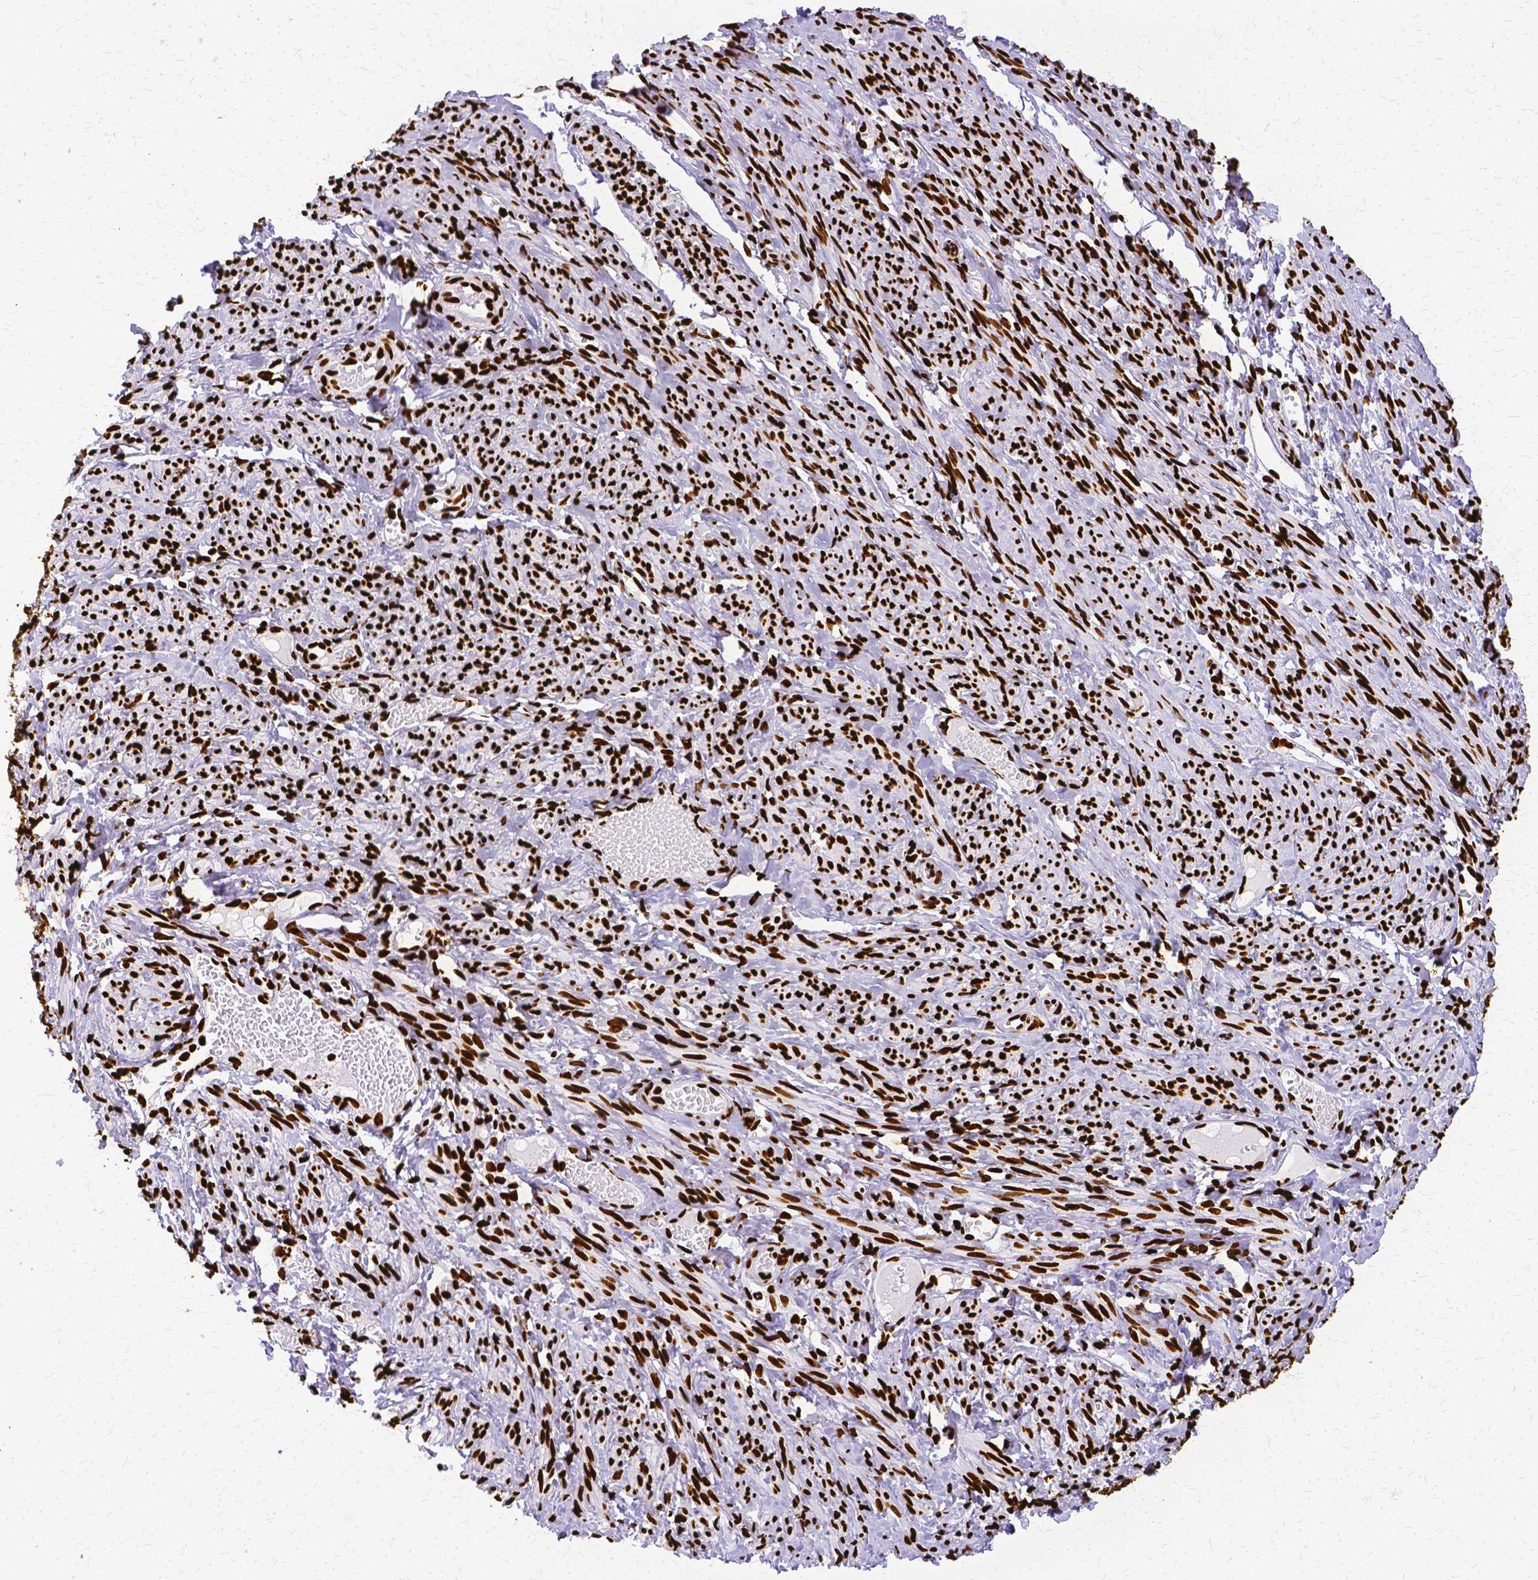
{"staining": {"intensity": "strong", "quantity": ">75%", "location": "nuclear"}, "tissue": "smooth muscle", "cell_type": "Smooth muscle cells", "image_type": "normal", "snomed": [{"axis": "morphology", "description": "Normal tissue, NOS"}, {"axis": "topography", "description": "Smooth muscle"}], "caption": "Protein analysis of normal smooth muscle exhibits strong nuclear staining in about >75% of smooth muscle cells.", "gene": "SFPQ", "patient": {"sex": "female", "age": 65}}